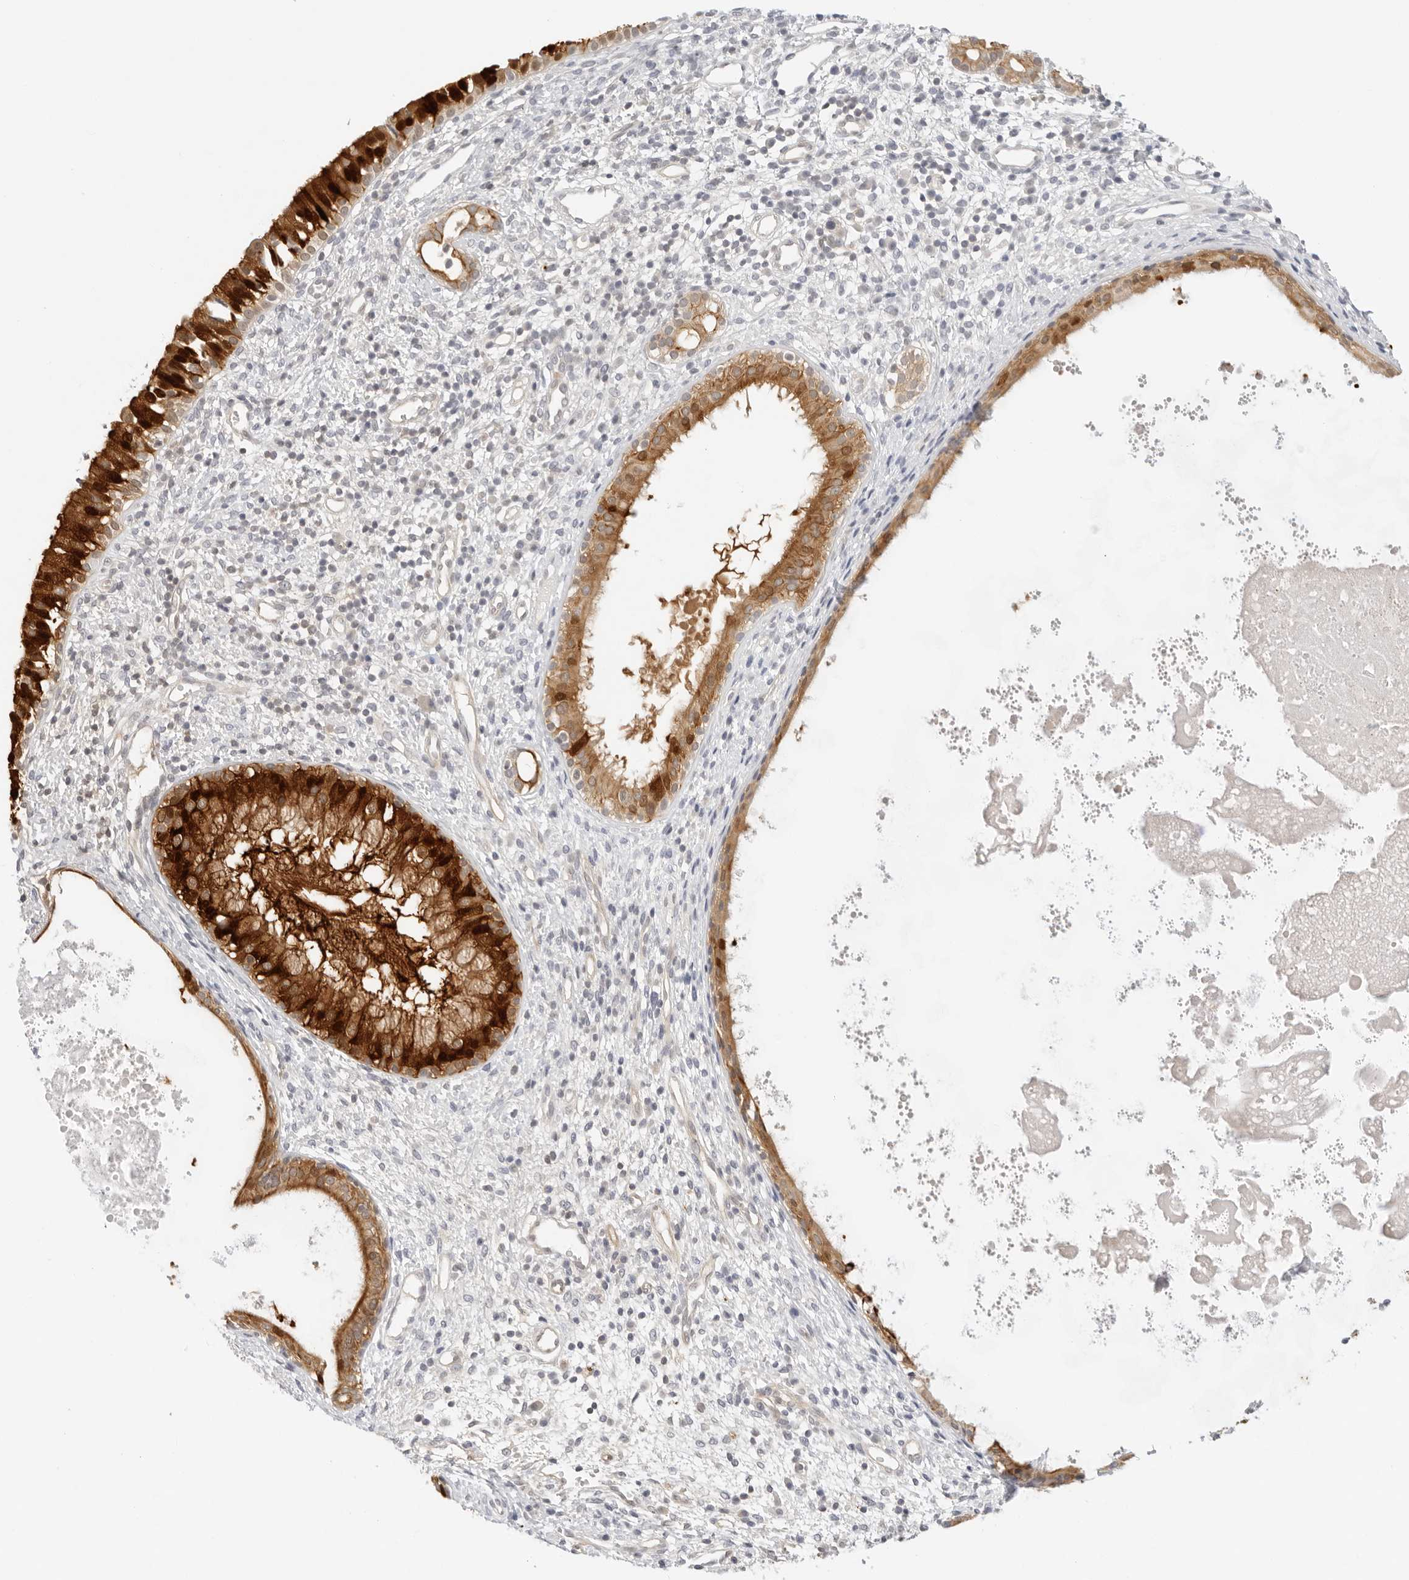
{"staining": {"intensity": "strong", "quantity": ">75%", "location": "cytoplasmic/membranous"}, "tissue": "nasopharynx", "cell_type": "Respiratory epithelial cells", "image_type": "normal", "snomed": [{"axis": "morphology", "description": "Normal tissue, NOS"}, {"axis": "topography", "description": "Nasopharynx"}], "caption": "The photomicrograph shows staining of unremarkable nasopharynx, revealing strong cytoplasmic/membranous protein expression (brown color) within respiratory epithelial cells.", "gene": "OSCP1", "patient": {"sex": "male", "age": 22}}